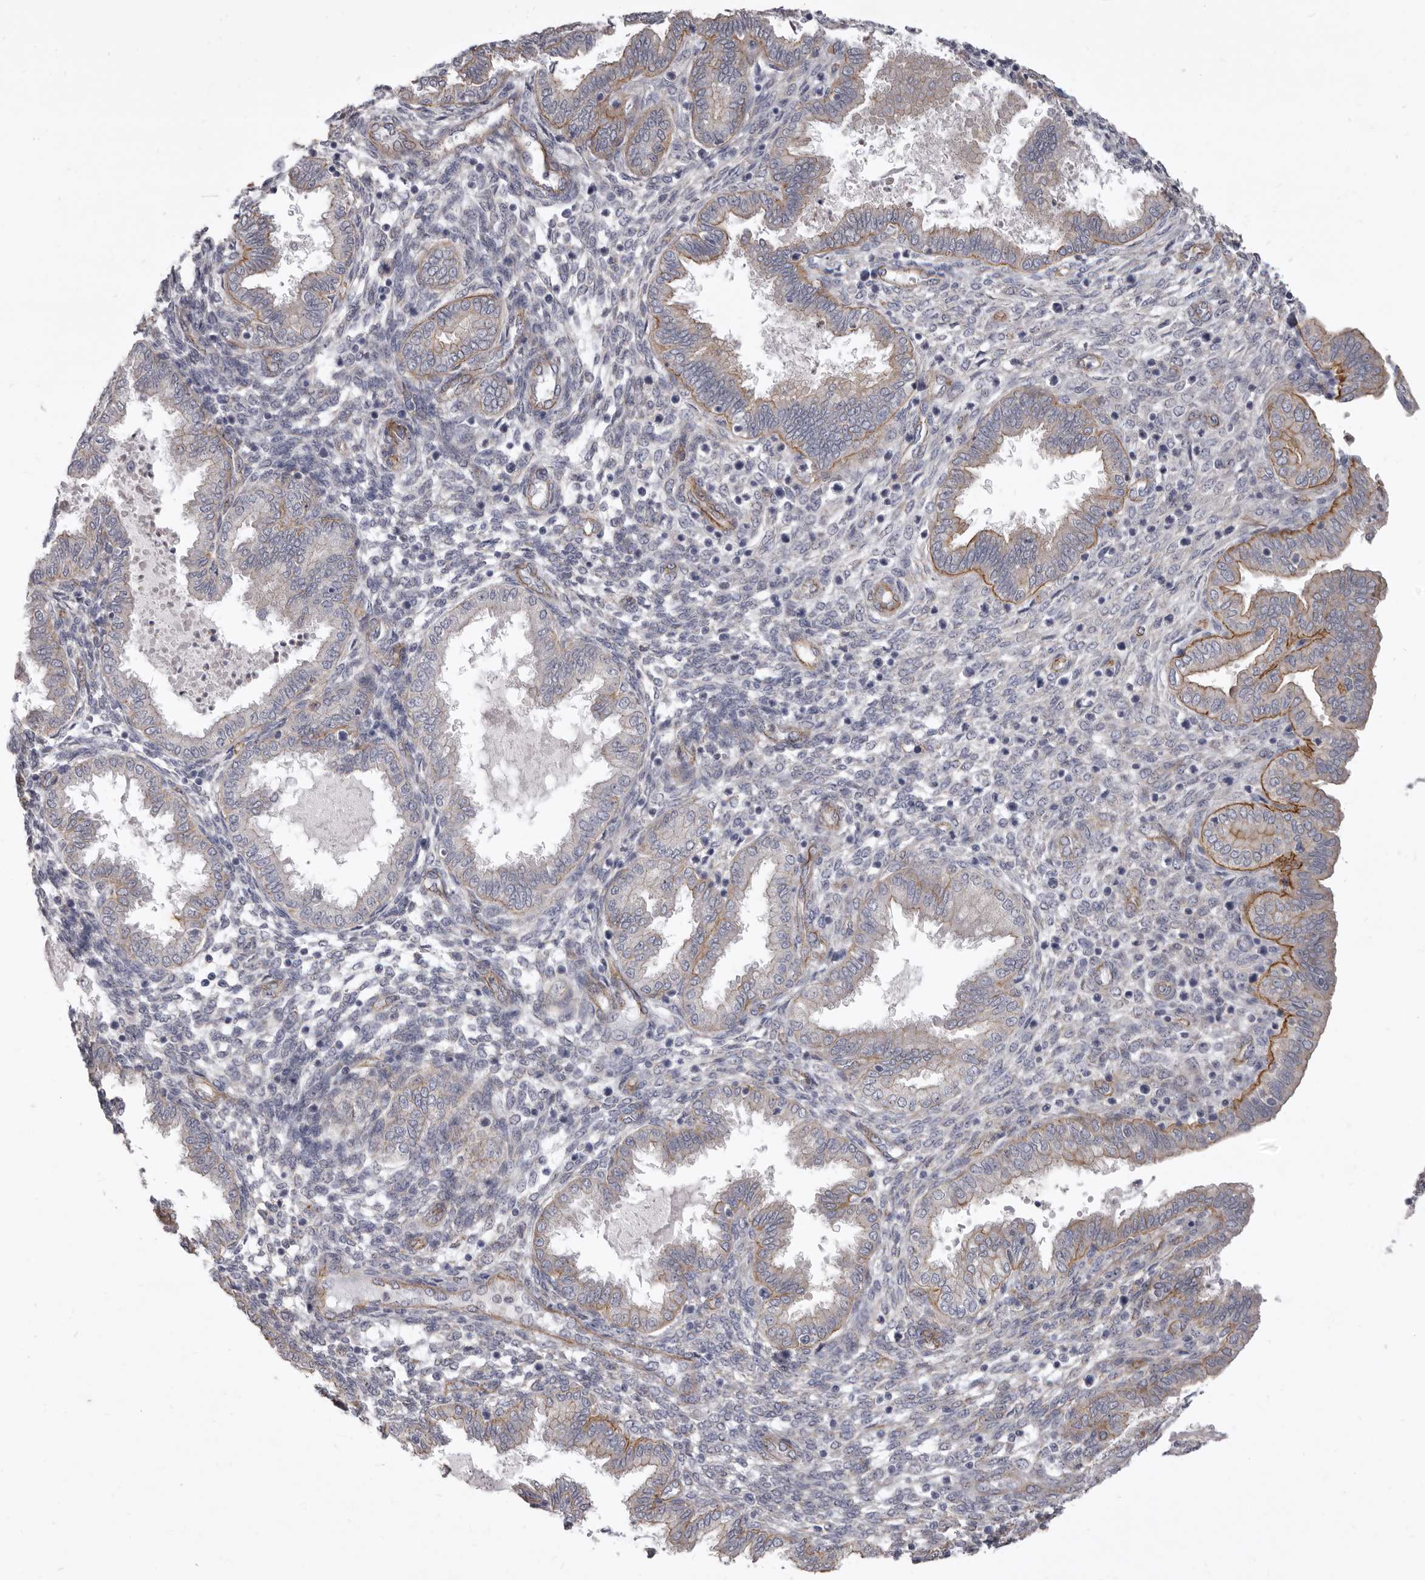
{"staining": {"intensity": "negative", "quantity": "none", "location": "none"}, "tissue": "endometrium", "cell_type": "Cells in endometrial stroma", "image_type": "normal", "snomed": [{"axis": "morphology", "description": "Normal tissue, NOS"}, {"axis": "topography", "description": "Endometrium"}], "caption": "DAB (3,3'-diaminobenzidine) immunohistochemical staining of benign endometrium reveals no significant positivity in cells in endometrial stroma.", "gene": "P2RX6", "patient": {"sex": "female", "age": 33}}